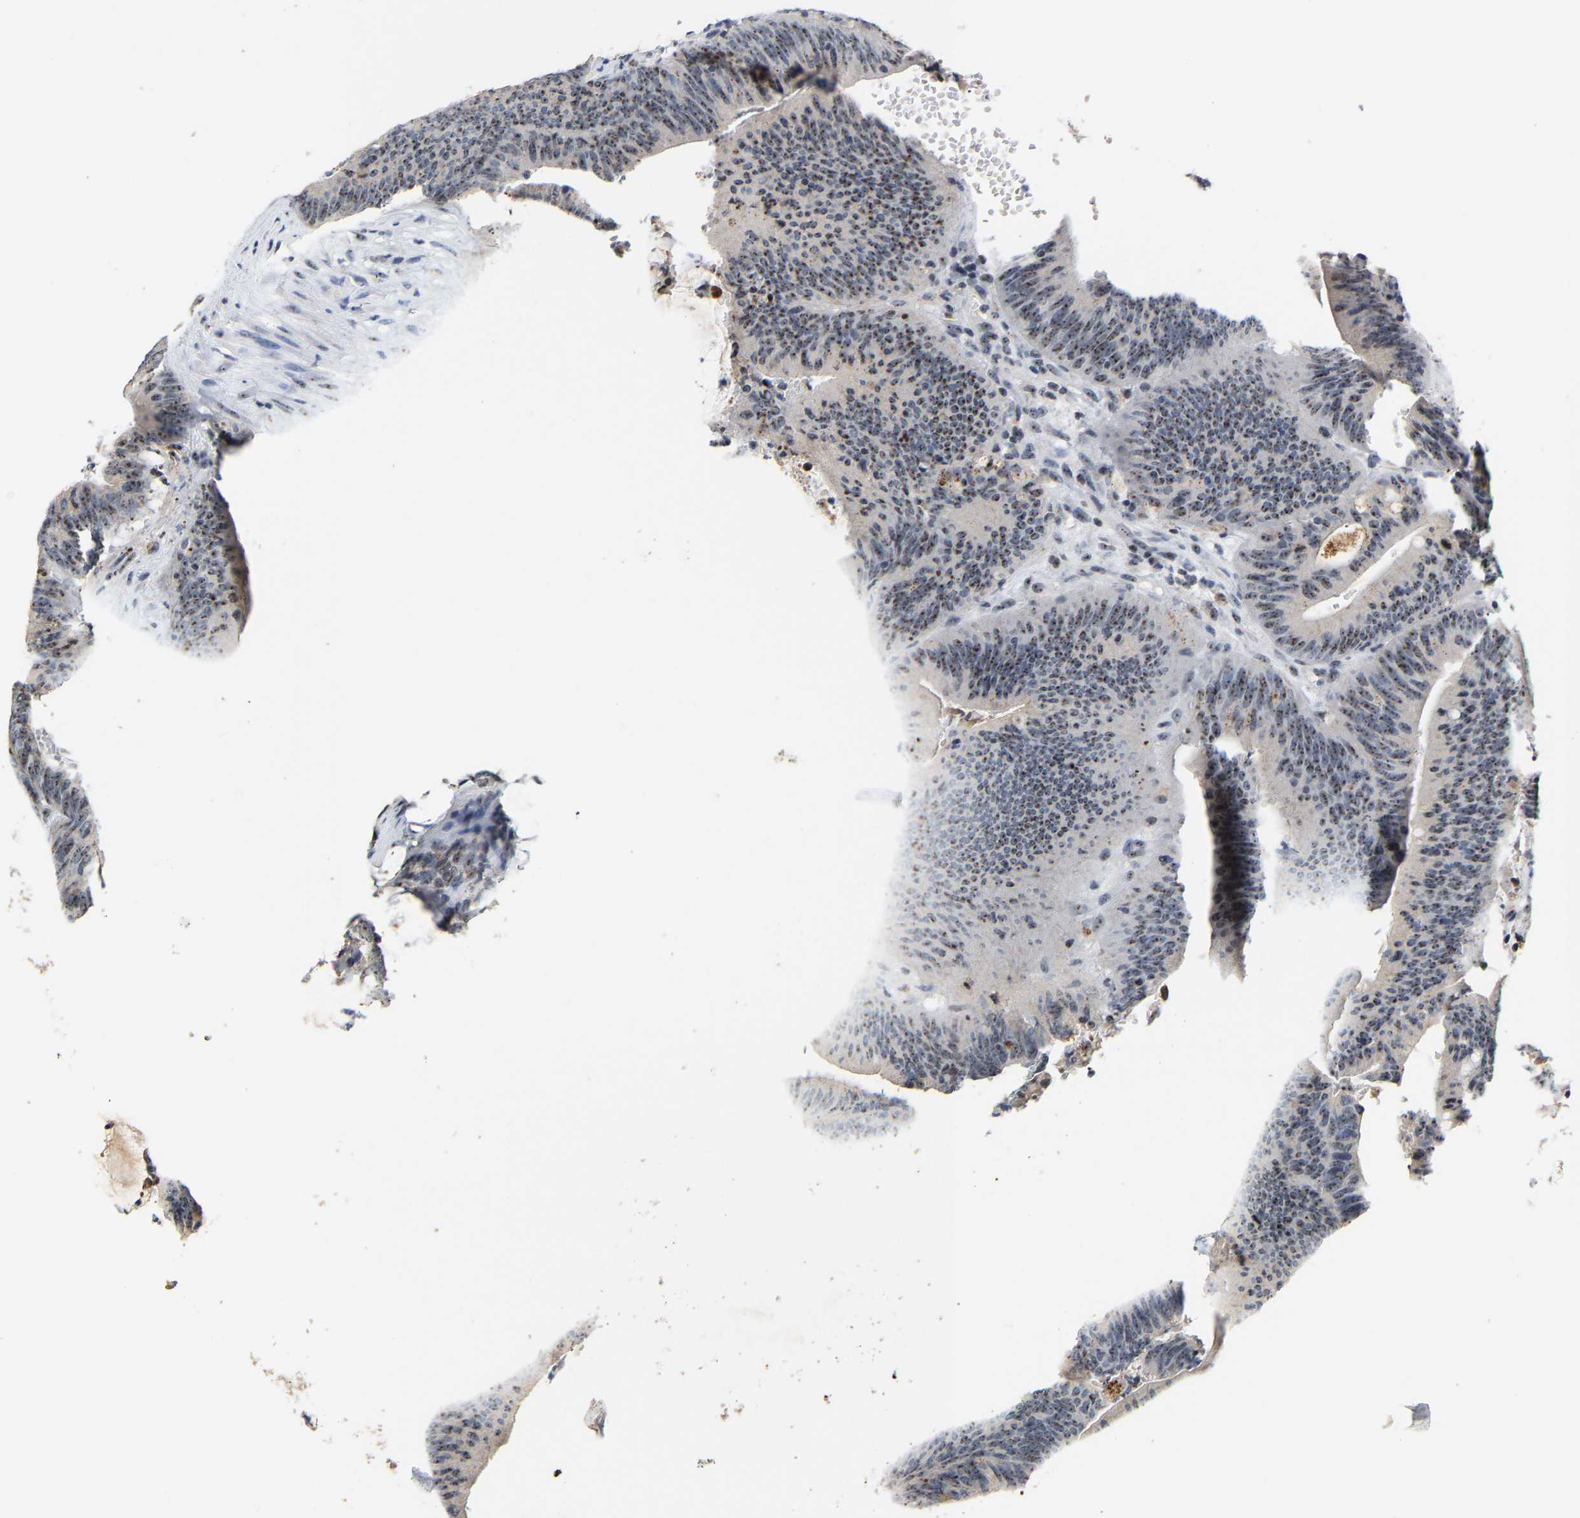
{"staining": {"intensity": "moderate", "quantity": ">75%", "location": "nuclear"}, "tissue": "colorectal cancer", "cell_type": "Tumor cells", "image_type": "cancer", "snomed": [{"axis": "morphology", "description": "Normal tissue, NOS"}, {"axis": "morphology", "description": "Adenocarcinoma, NOS"}, {"axis": "topography", "description": "Rectum"}], "caption": "This image shows adenocarcinoma (colorectal) stained with IHC to label a protein in brown. The nuclear of tumor cells show moderate positivity for the protein. Nuclei are counter-stained blue.", "gene": "NOP58", "patient": {"sex": "female", "age": 66}}